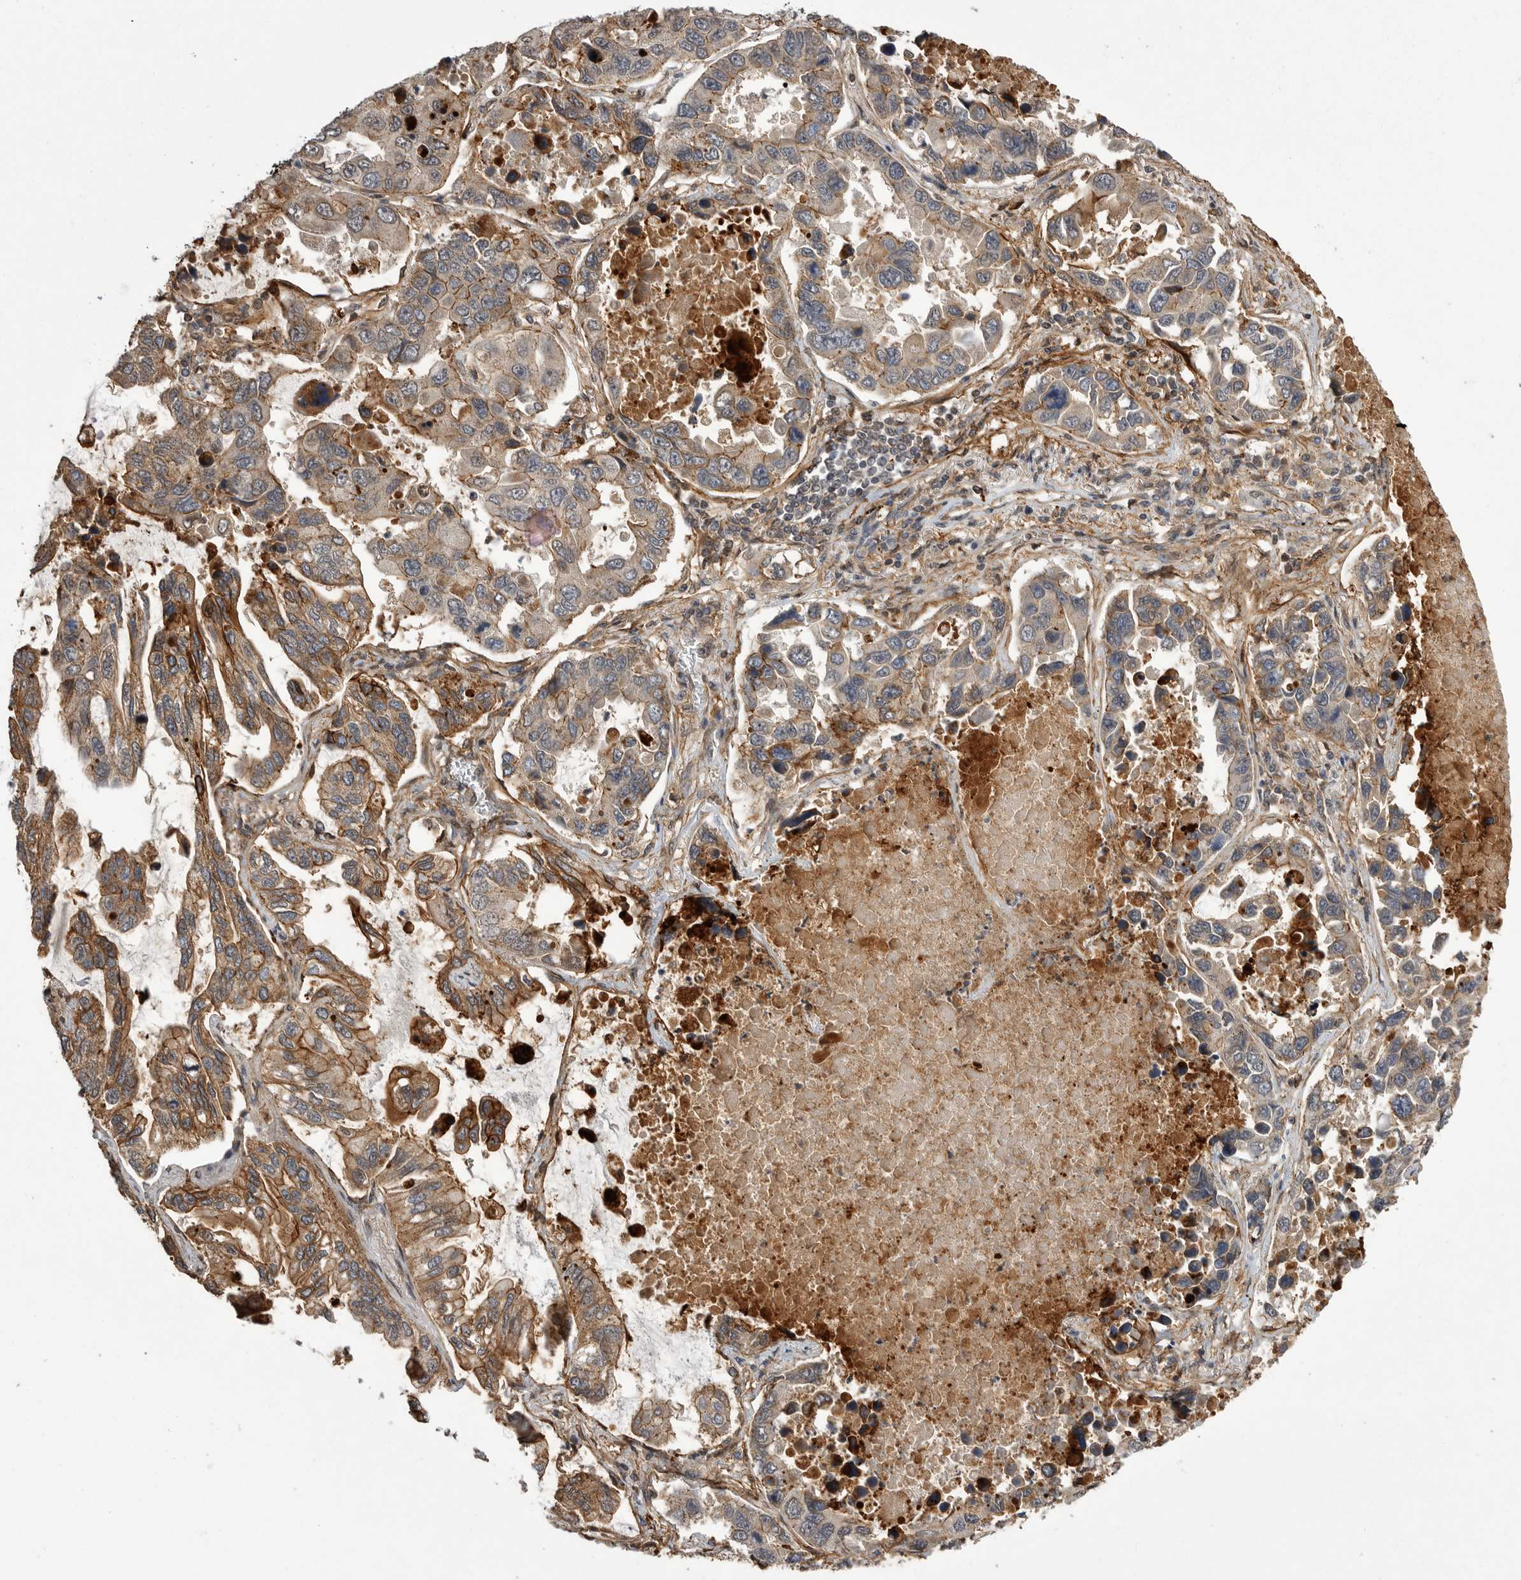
{"staining": {"intensity": "moderate", "quantity": ">75%", "location": "cytoplasmic/membranous"}, "tissue": "lung cancer", "cell_type": "Tumor cells", "image_type": "cancer", "snomed": [{"axis": "morphology", "description": "Adenocarcinoma, NOS"}, {"axis": "topography", "description": "Lung"}], "caption": "A medium amount of moderate cytoplasmic/membranous expression is appreciated in approximately >75% of tumor cells in lung adenocarcinoma tissue.", "gene": "NECTIN1", "patient": {"sex": "male", "age": 64}}